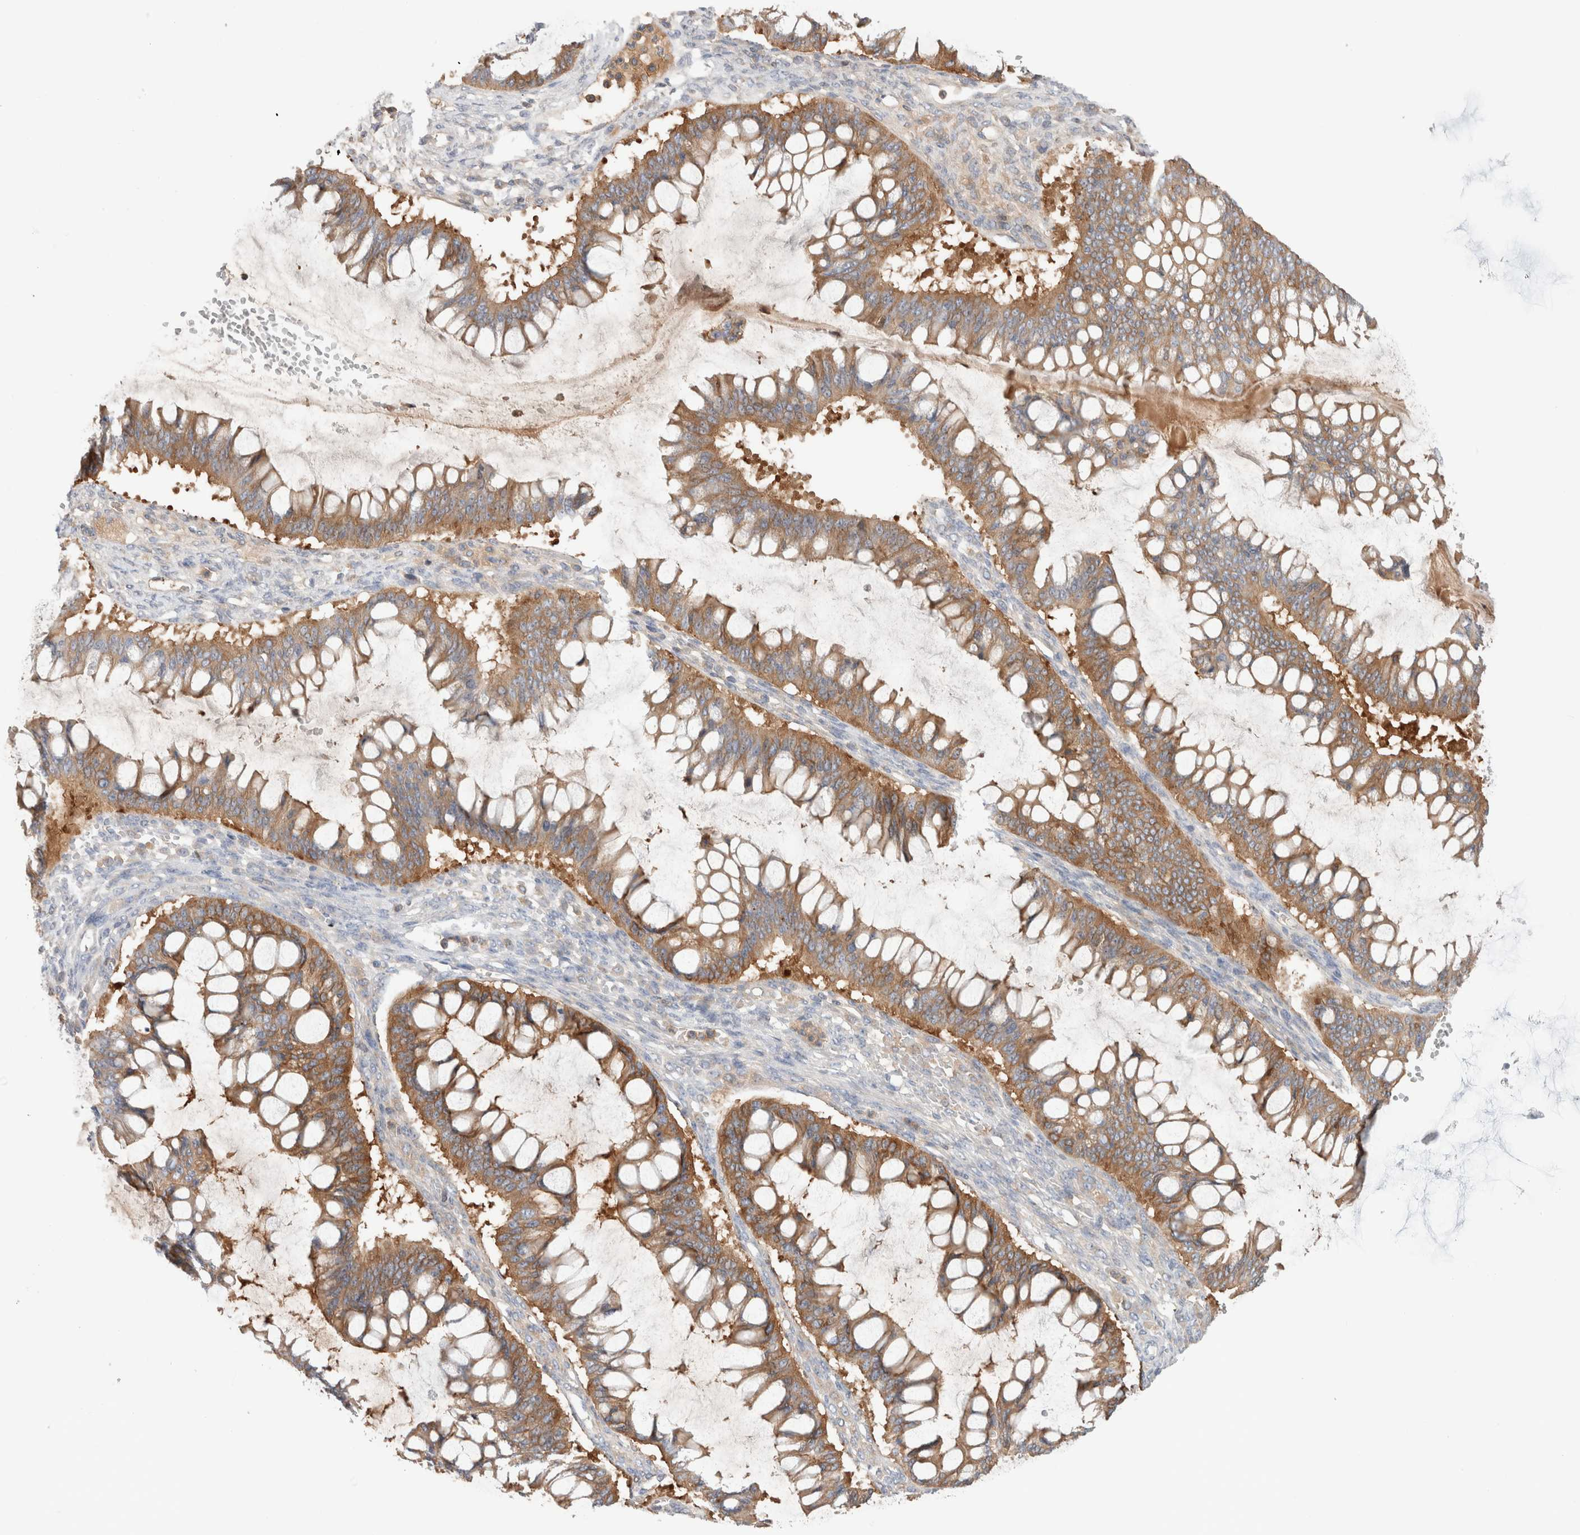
{"staining": {"intensity": "moderate", "quantity": ">75%", "location": "cytoplasmic/membranous"}, "tissue": "ovarian cancer", "cell_type": "Tumor cells", "image_type": "cancer", "snomed": [{"axis": "morphology", "description": "Cystadenocarcinoma, mucinous, NOS"}, {"axis": "topography", "description": "Ovary"}], "caption": "About >75% of tumor cells in human ovarian cancer (mucinous cystadenocarcinoma) show moderate cytoplasmic/membranous protein positivity as visualized by brown immunohistochemical staining.", "gene": "KLHL14", "patient": {"sex": "female", "age": 73}}